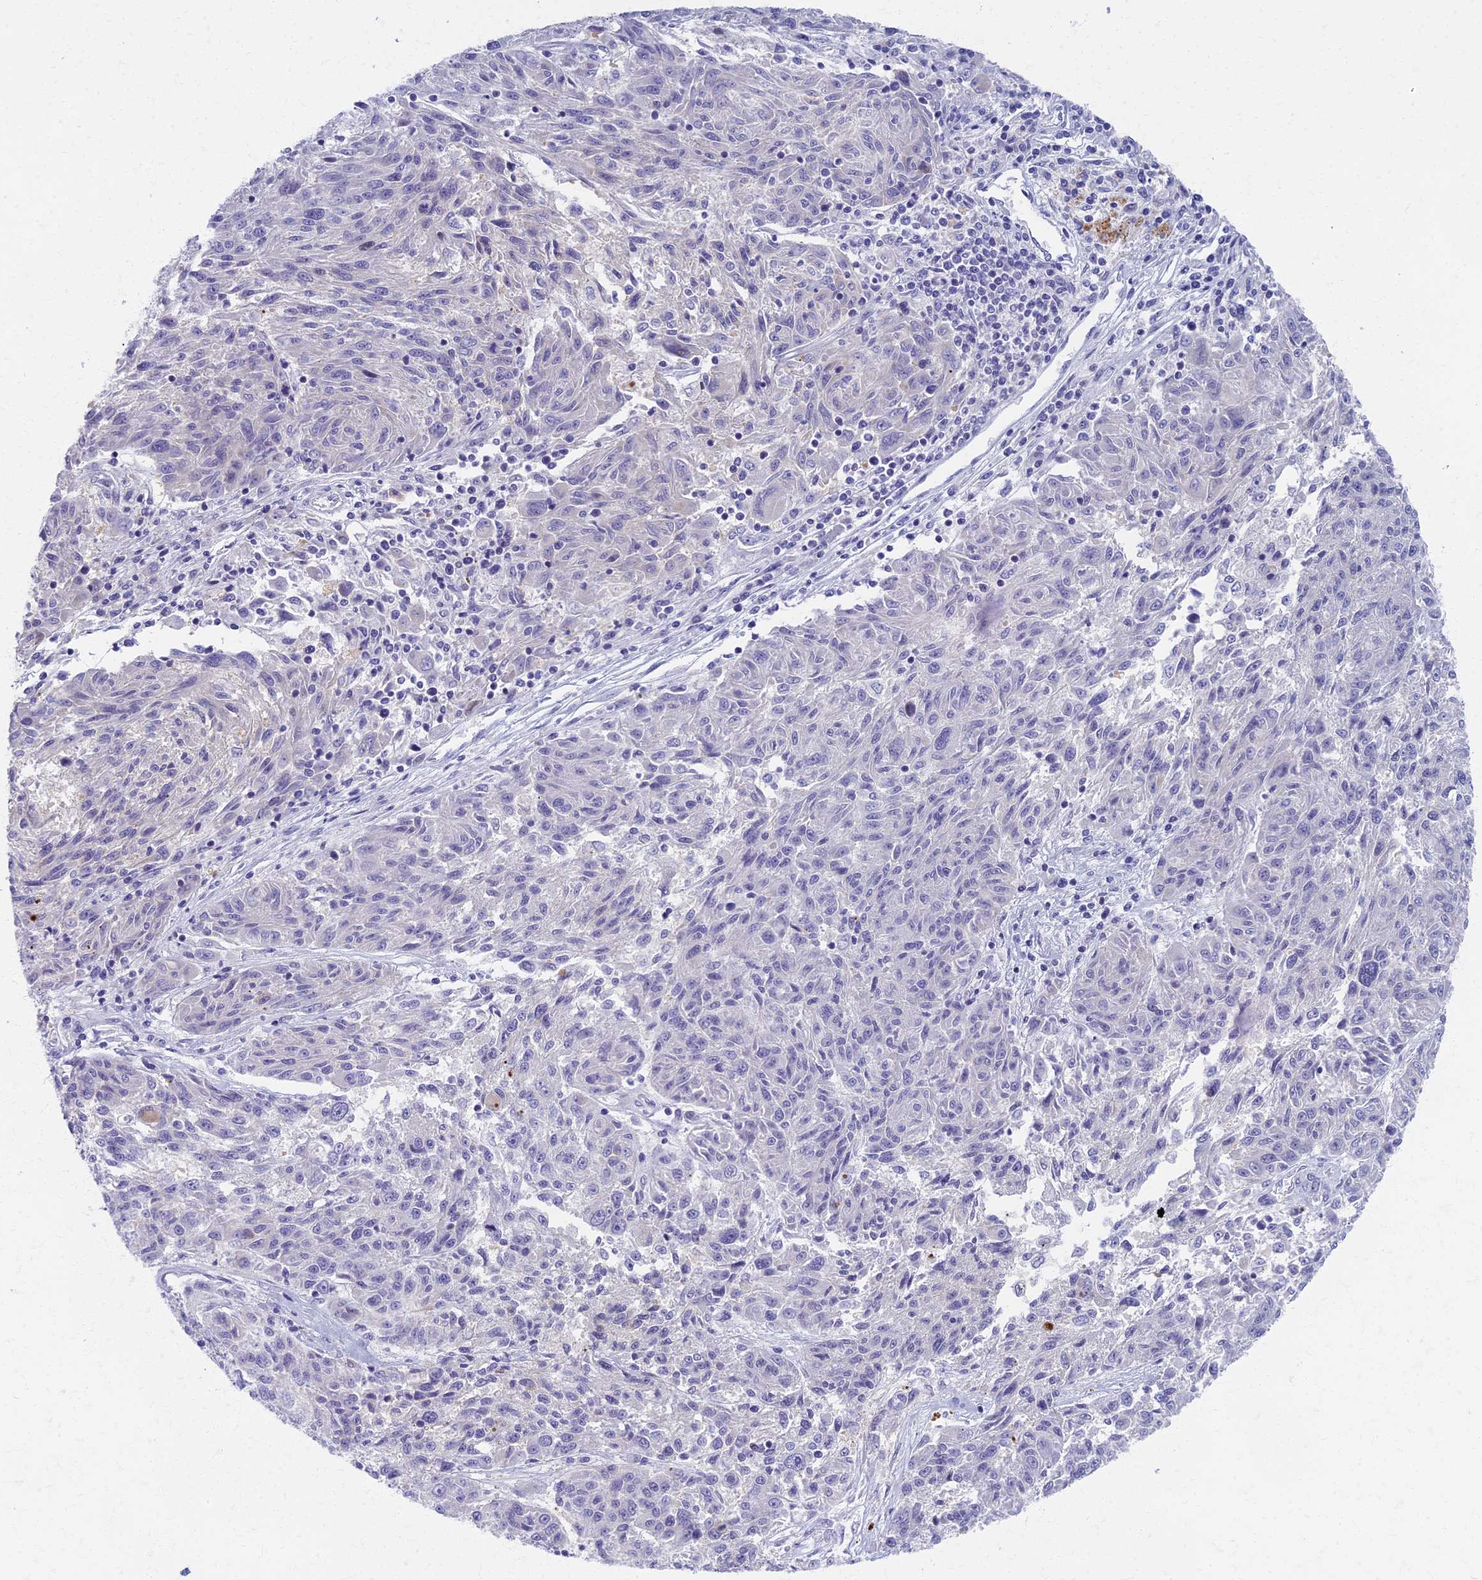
{"staining": {"intensity": "negative", "quantity": "none", "location": "none"}, "tissue": "melanoma", "cell_type": "Tumor cells", "image_type": "cancer", "snomed": [{"axis": "morphology", "description": "Malignant melanoma, NOS"}, {"axis": "topography", "description": "Skin"}], "caption": "The micrograph demonstrates no significant expression in tumor cells of malignant melanoma.", "gene": "AP4E1", "patient": {"sex": "male", "age": 53}}